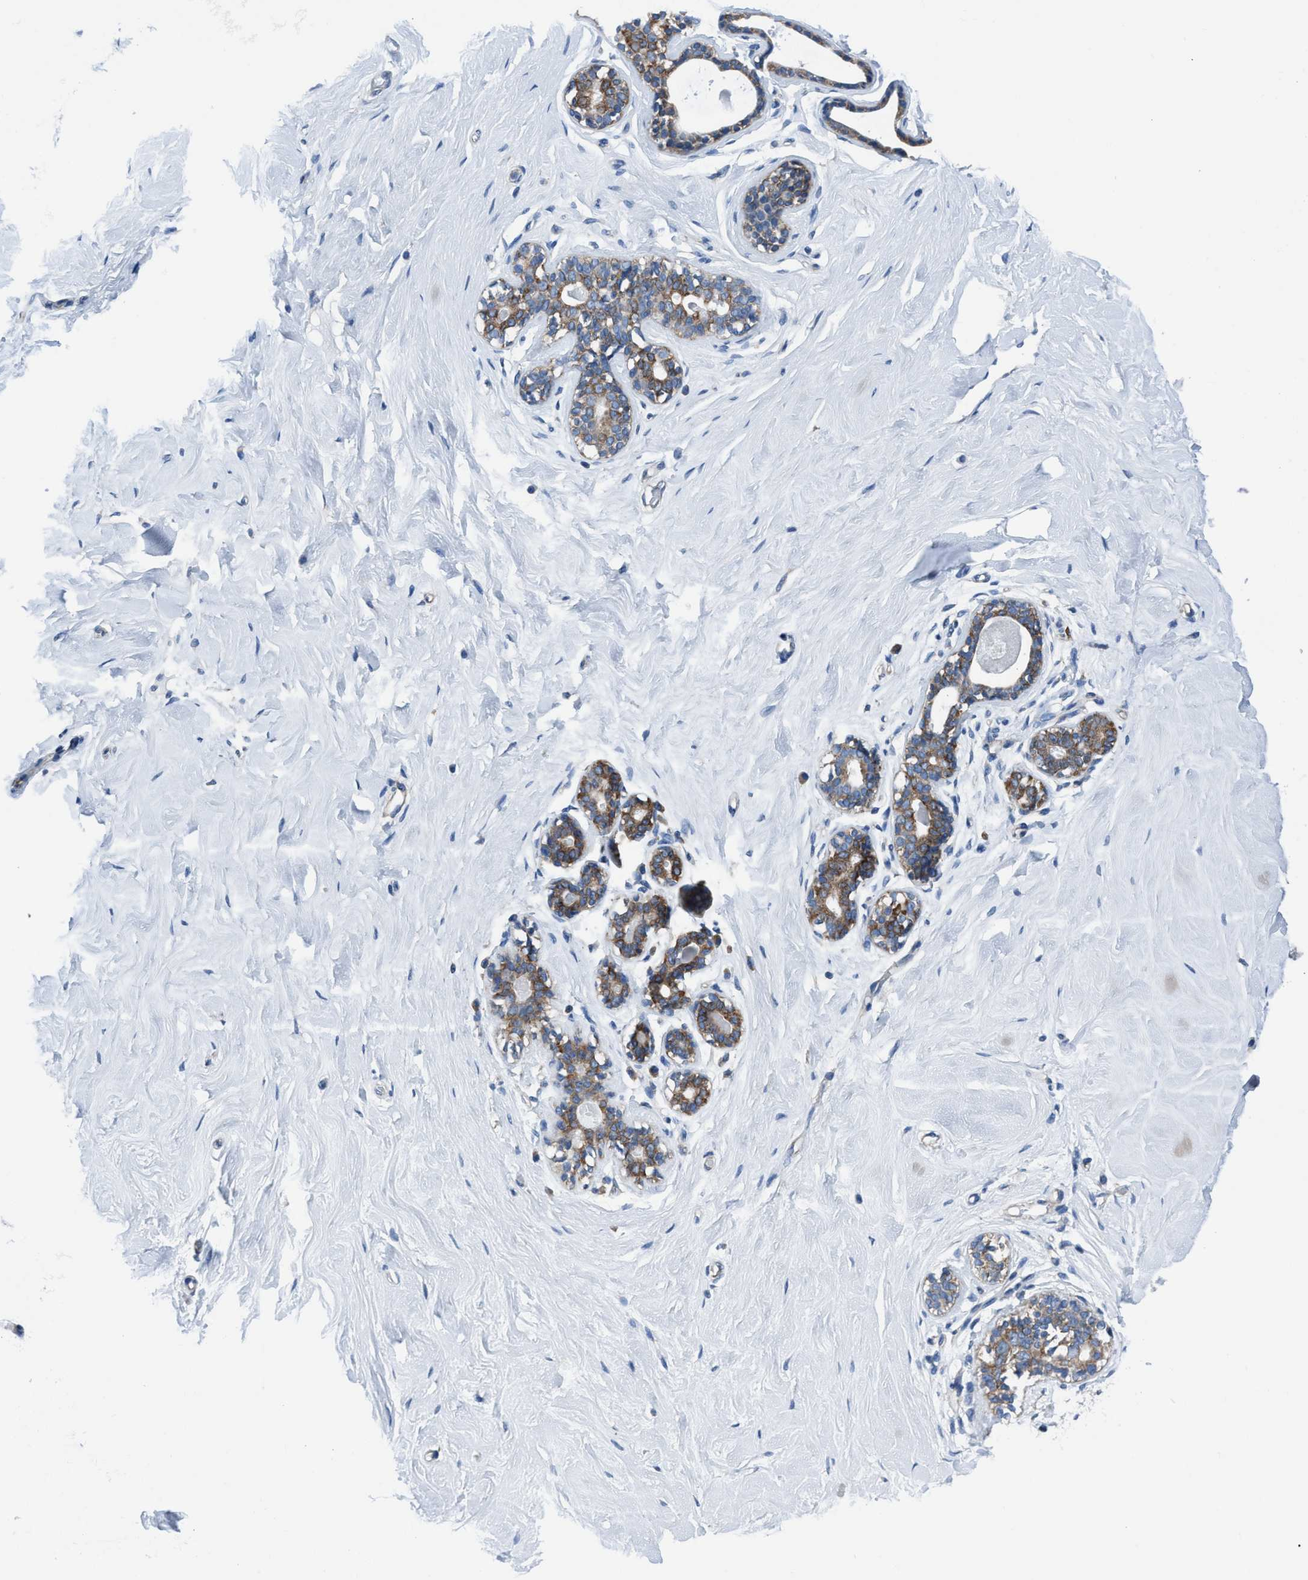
{"staining": {"intensity": "negative", "quantity": "none", "location": "none"}, "tissue": "breast", "cell_type": "Adipocytes", "image_type": "normal", "snomed": [{"axis": "morphology", "description": "Normal tissue, NOS"}, {"axis": "topography", "description": "Breast"}], "caption": "DAB (3,3'-diaminobenzidine) immunohistochemical staining of benign breast demonstrates no significant expression in adipocytes.", "gene": "NMT1", "patient": {"sex": "female", "age": 23}}